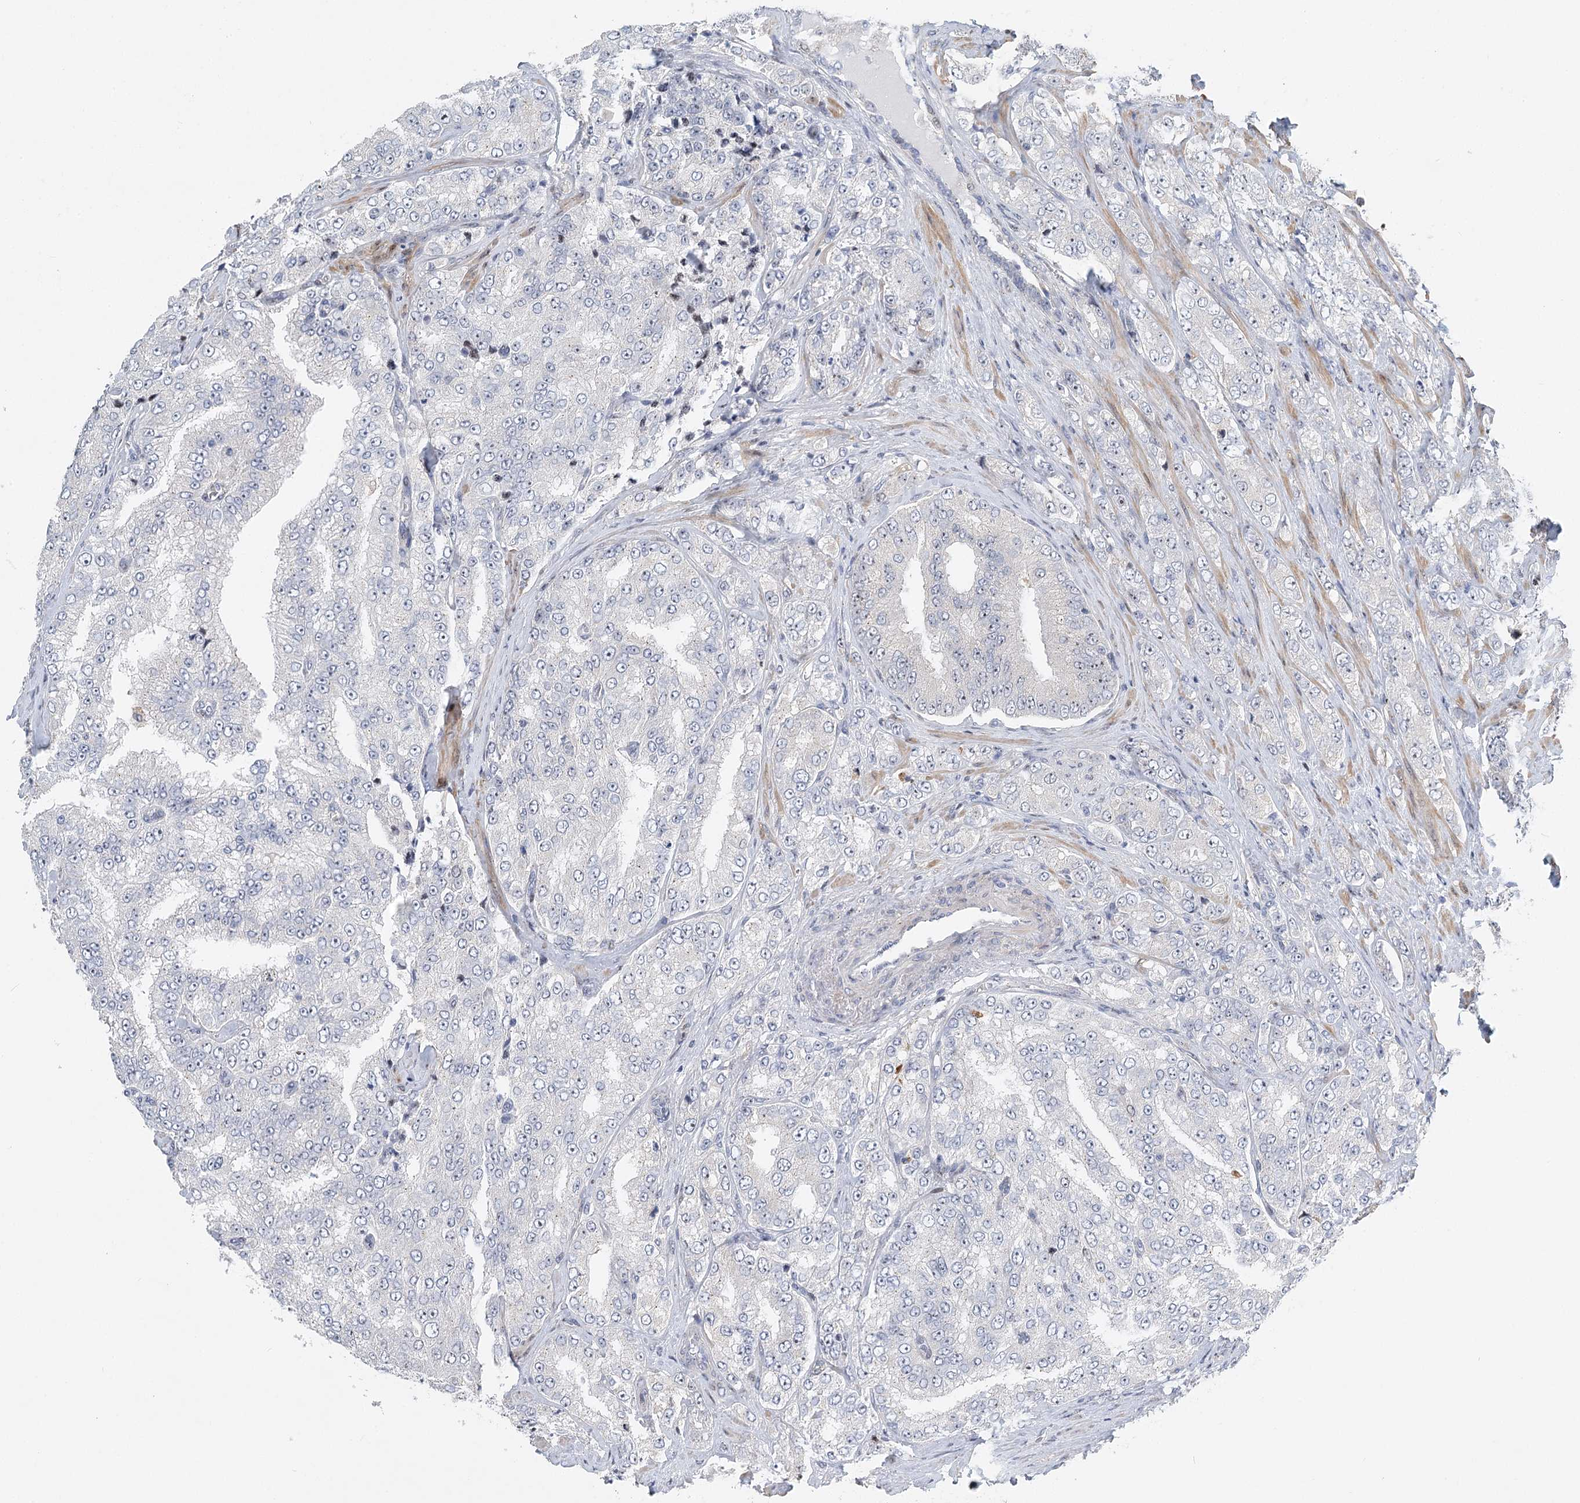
{"staining": {"intensity": "negative", "quantity": "none", "location": "none"}, "tissue": "prostate cancer", "cell_type": "Tumor cells", "image_type": "cancer", "snomed": [{"axis": "morphology", "description": "Adenocarcinoma, High grade"}, {"axis": "topography", "description": "Prostate"}], "caption": "Micrograph shows no significant protein staining in tumor cells of high-grade adenocarcinoma (prostate).", "gene": "CAMTA1", "patient": {"sex": "male", "age": 58}}